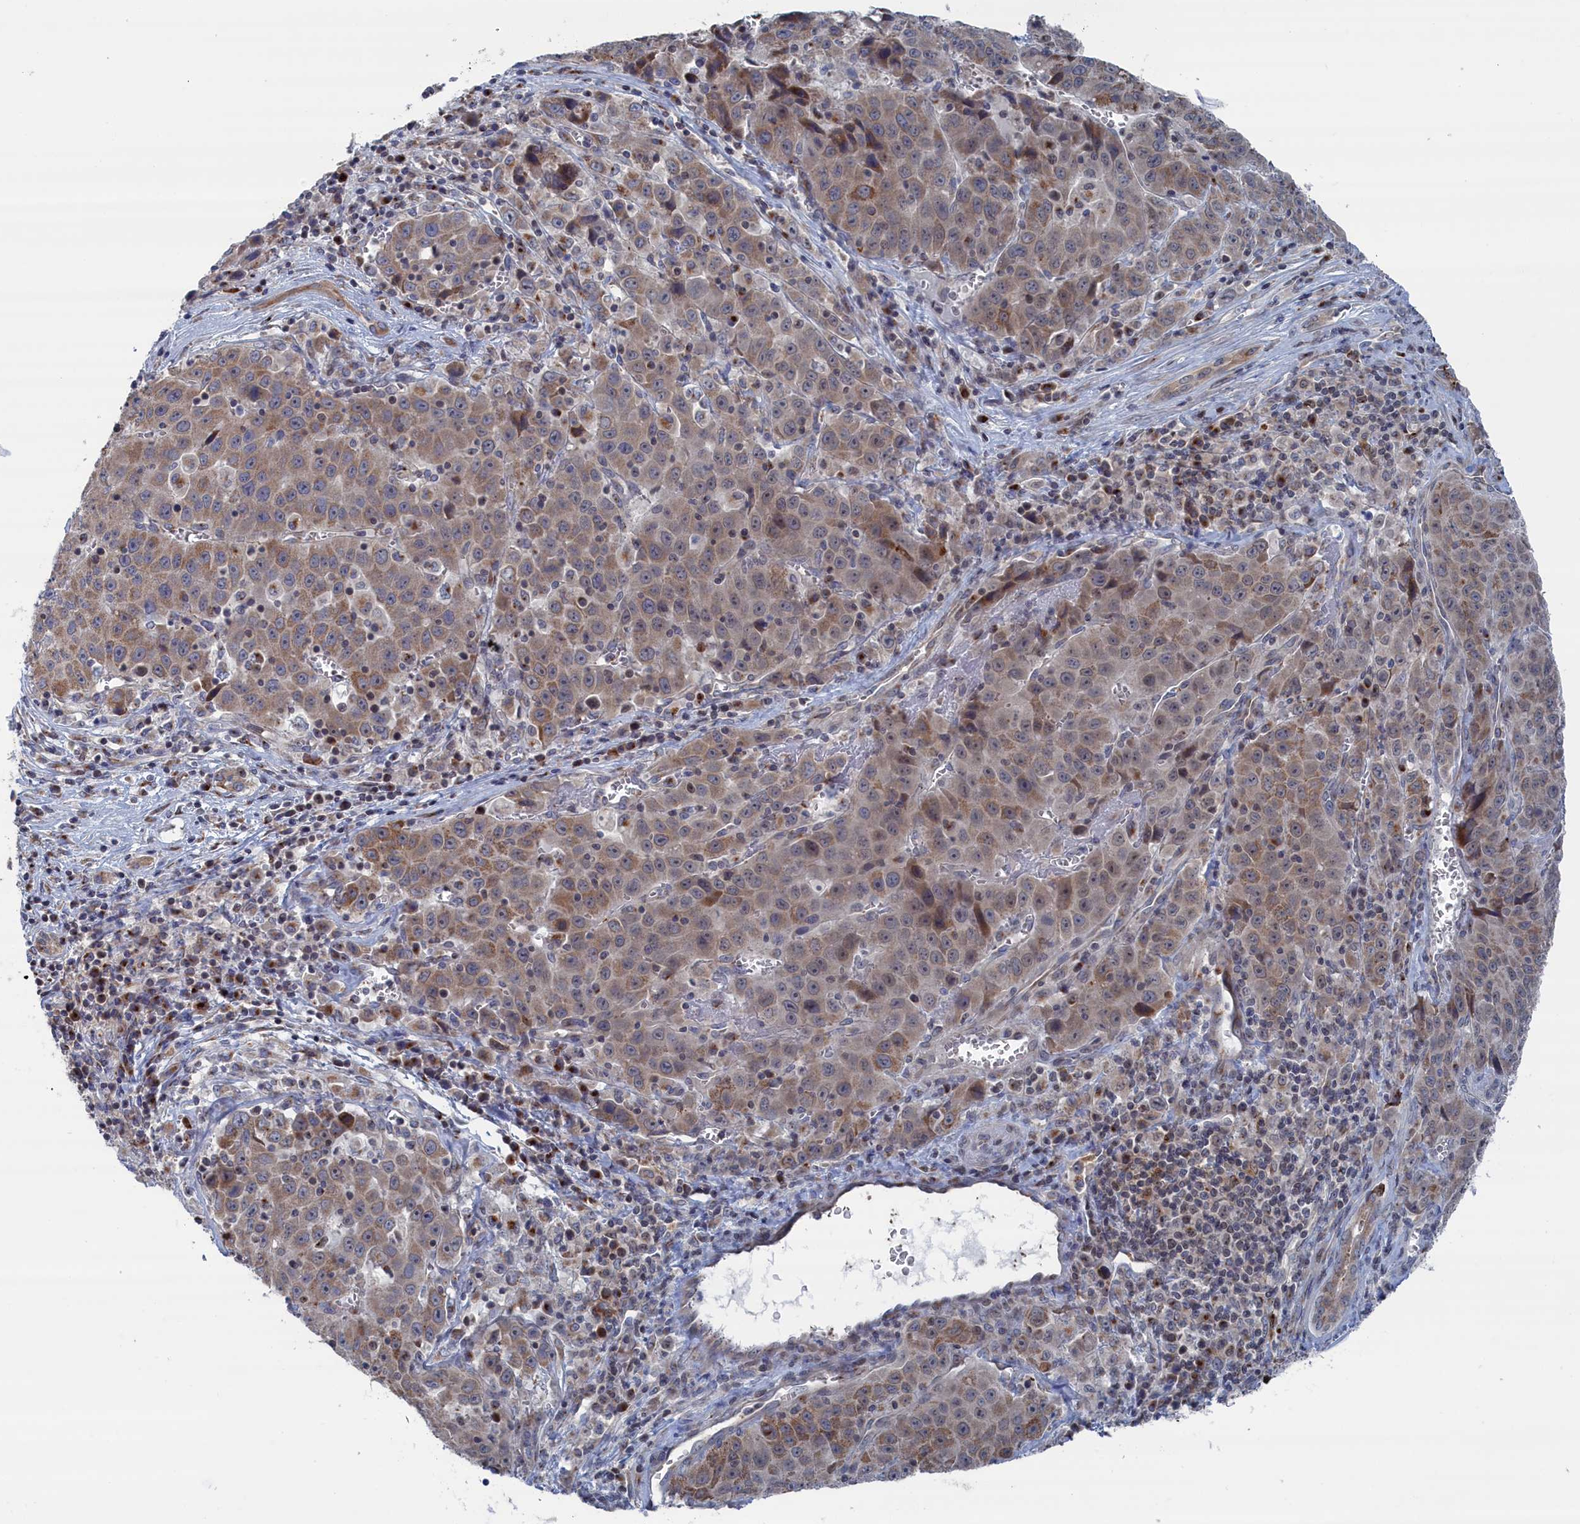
{"staining": {"intensity": "moderate", "quantity": "25%-75%", "location": "cytoplasmic/membranous,nuclear"}, "tissue": "liver cancer", "cell_type": "Tumor cells", "image_type": "cancer", "snomed": [{"axis": "morphology", "description": "Carcinoma, Hepatocellular, NOS"}, {"axis": "topography", "description": "Liver"}], "caption": "Immunohistochemical staining of liver cancer shows moderate cytoplasmic/membranous and nuclear protein expression in about 25%-75% of tumor cells. (brown staining indicates protein expression, while blue staining denotes nuclei).", "gene": "IRX1", "patient": {"sex": "female", "age": 53}}